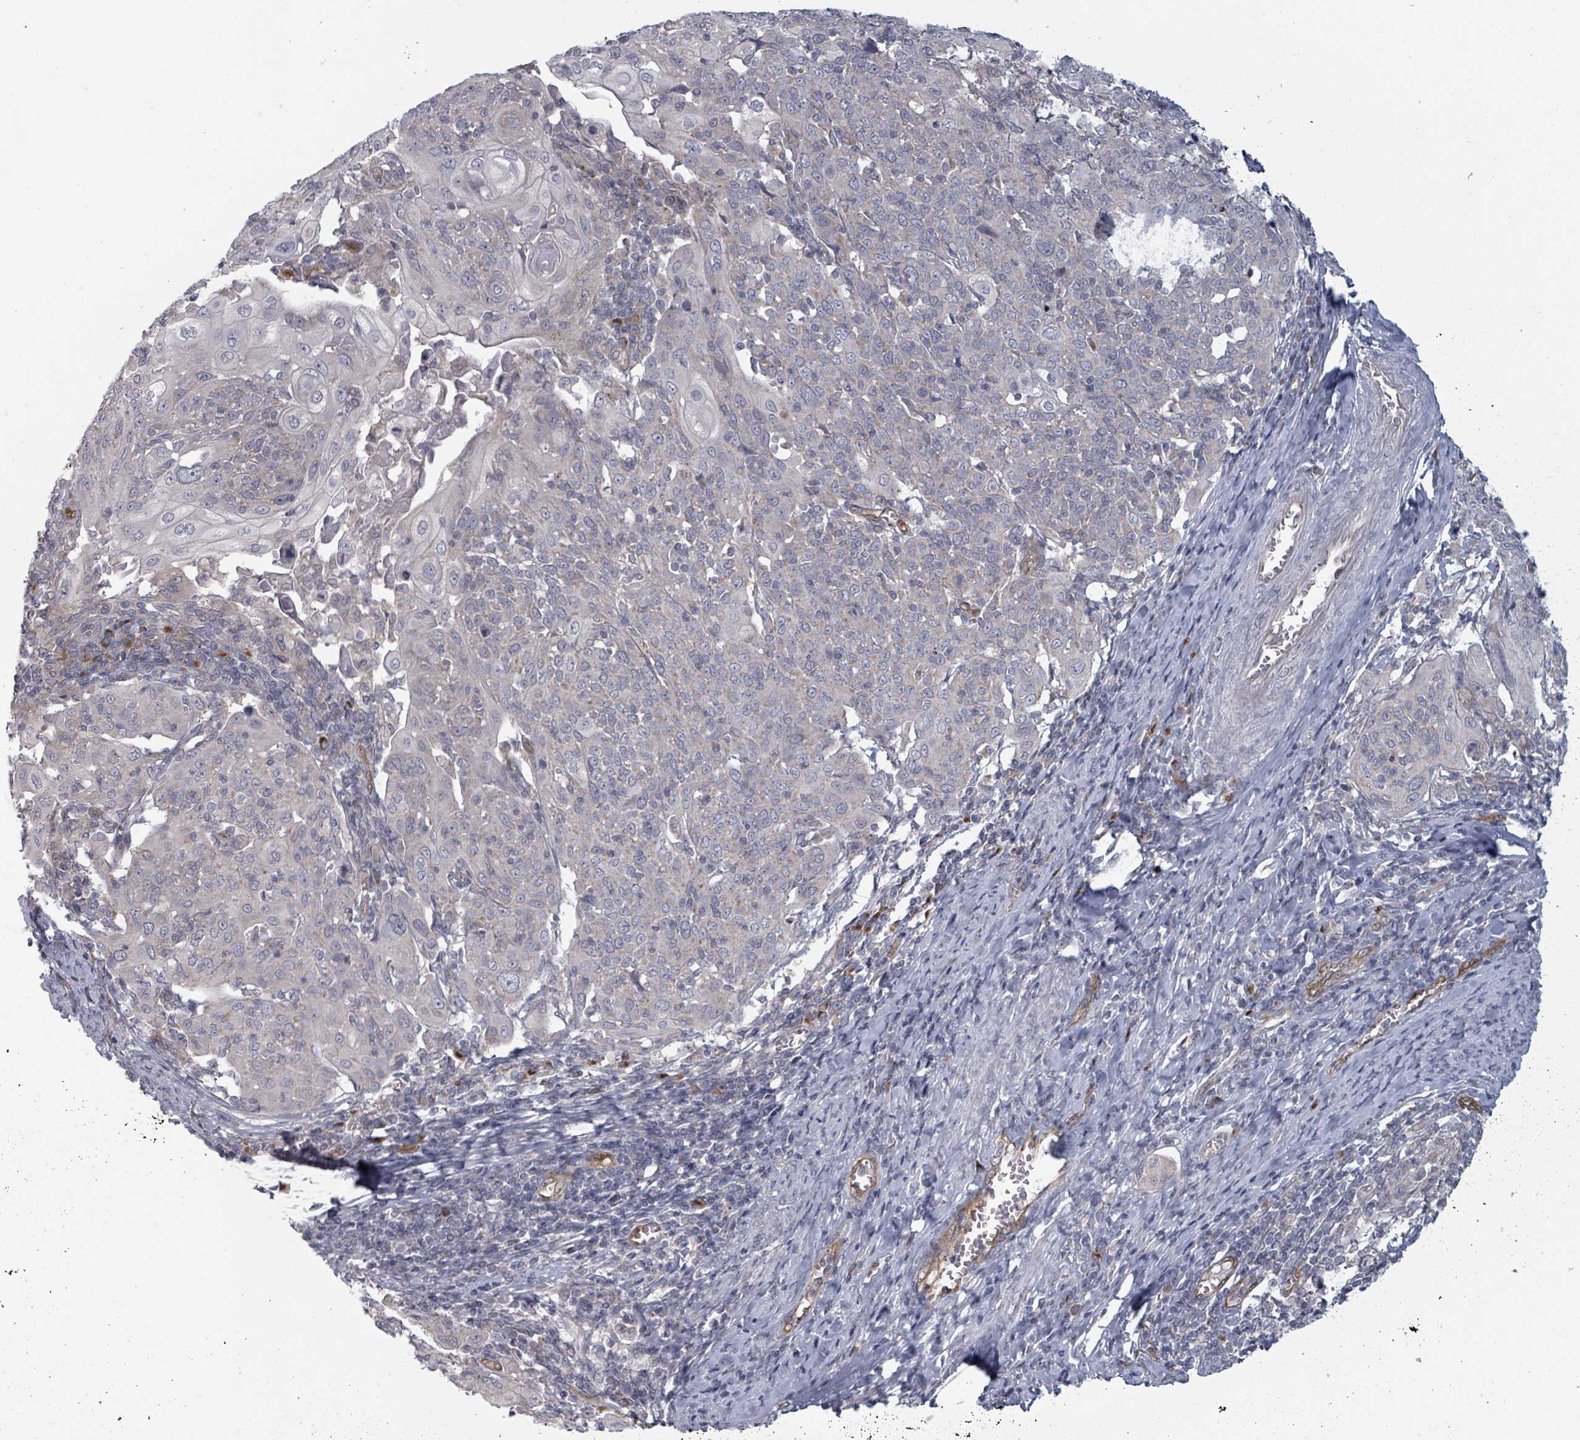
{"staining": {"intensity": "negative", "quantity": "none", "location": "none"}, "tissue": "cervical cancer", "cell_type": "Tumor cells", "image_type": "cancer", "snomed": [{"axis": "morphology", "description": "Squamous cell carcinoma, NOS"}, {"axis": "topography", "description": "Cervix"}], "caption": "There is no significant staining in tumor cells of cervical cancer (squamous cell carcinoma).", "gene": "FKBP1A", "patient": {"sex": "female", "age": 67}}